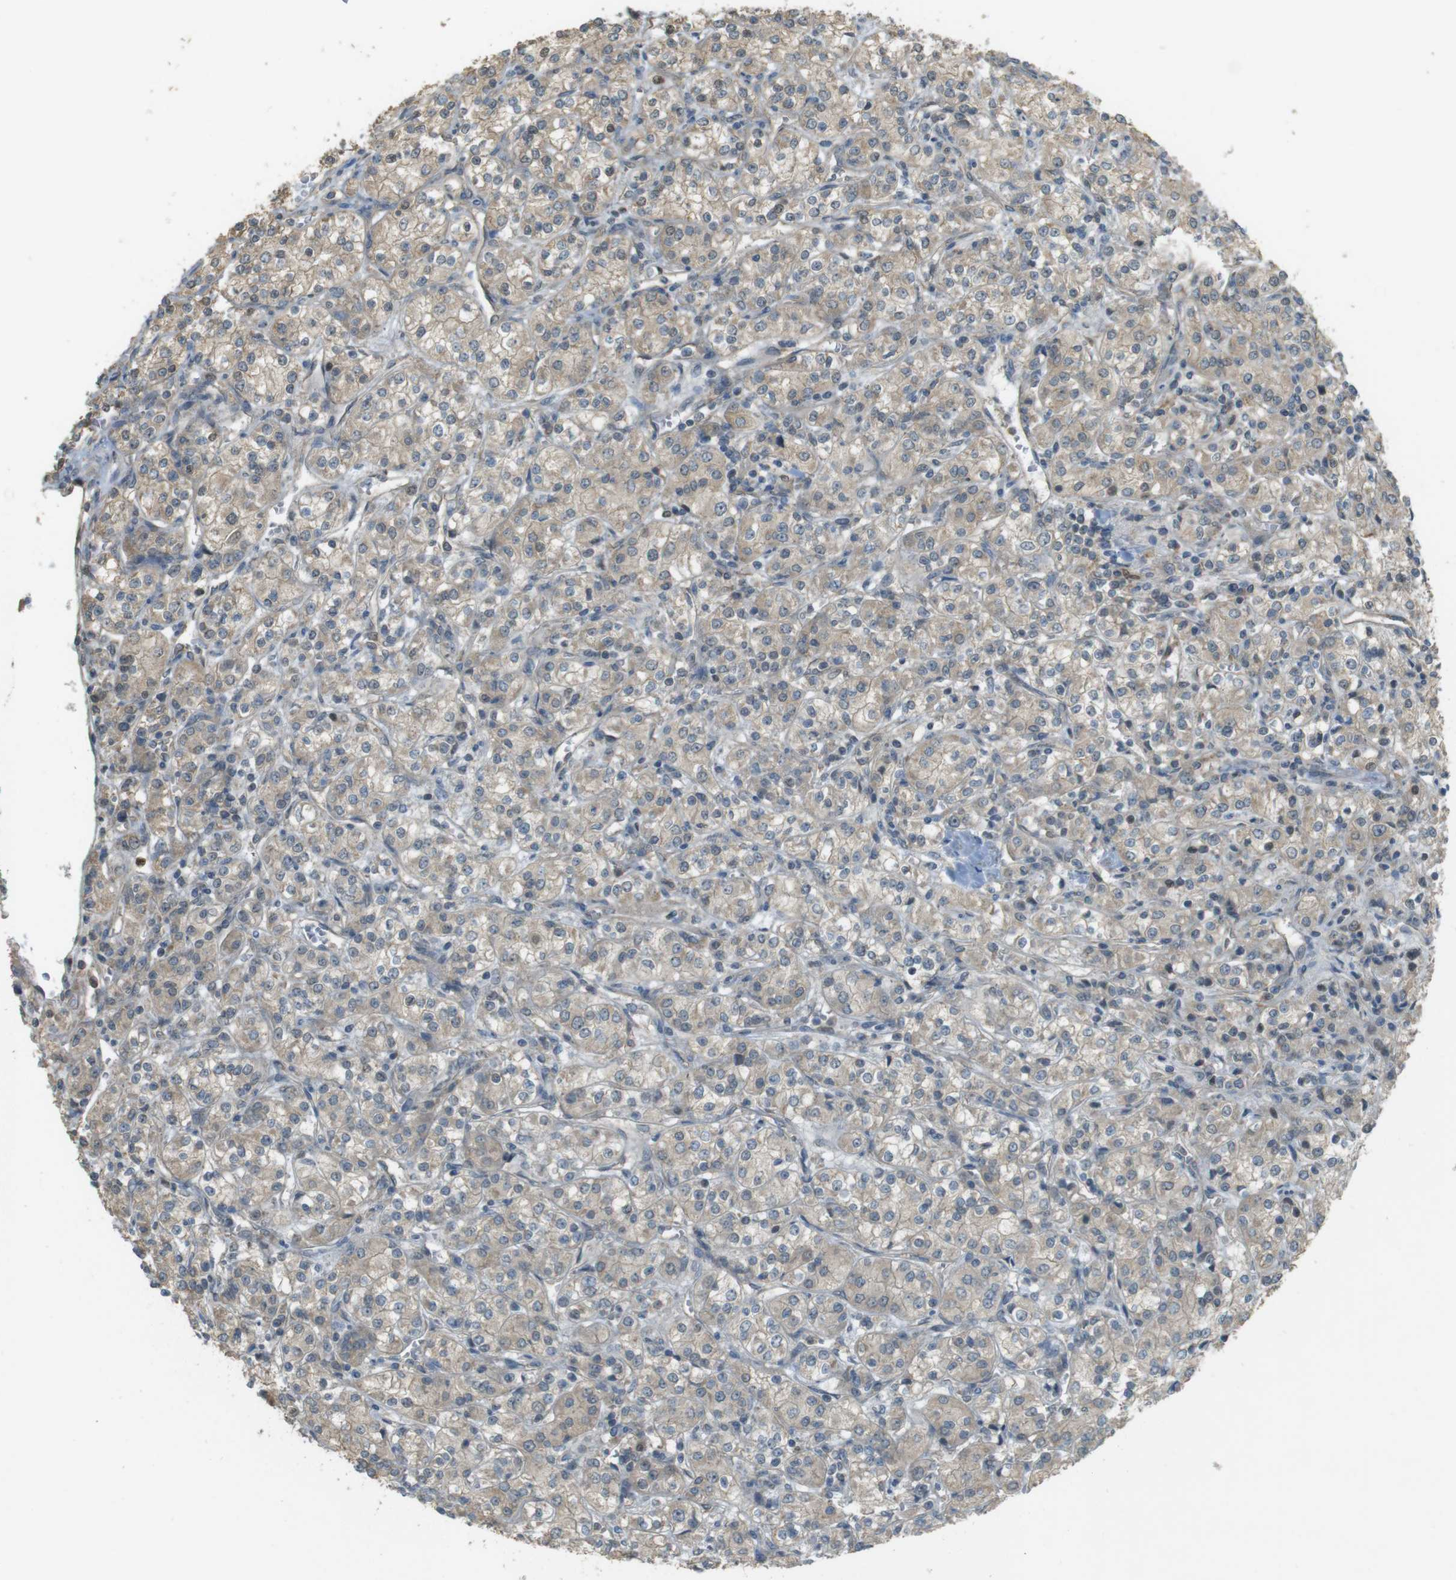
{"staining": {"intensity": "weak", "quantity": "25%-75%", "location": "cytoplasmic/membranous"}, "tissue": "renal cancer", "cell_type": "Tumor cells", "image_type": "cancer", "snomed": [{"axis": "morphology", "description": "Adenocarcinoma, NOS"}, {"axis": "topography", "description": "Kidney"}], "caption": "Adenocarcinoma (renal) was stained to show a protein in brown. There is low levels of weak cytoplasmic/membranous expression in approximately 25%-75% of tumor cells.", "gene": "ZDHHC20", "patient": {"sex": "male", "age": 77}}